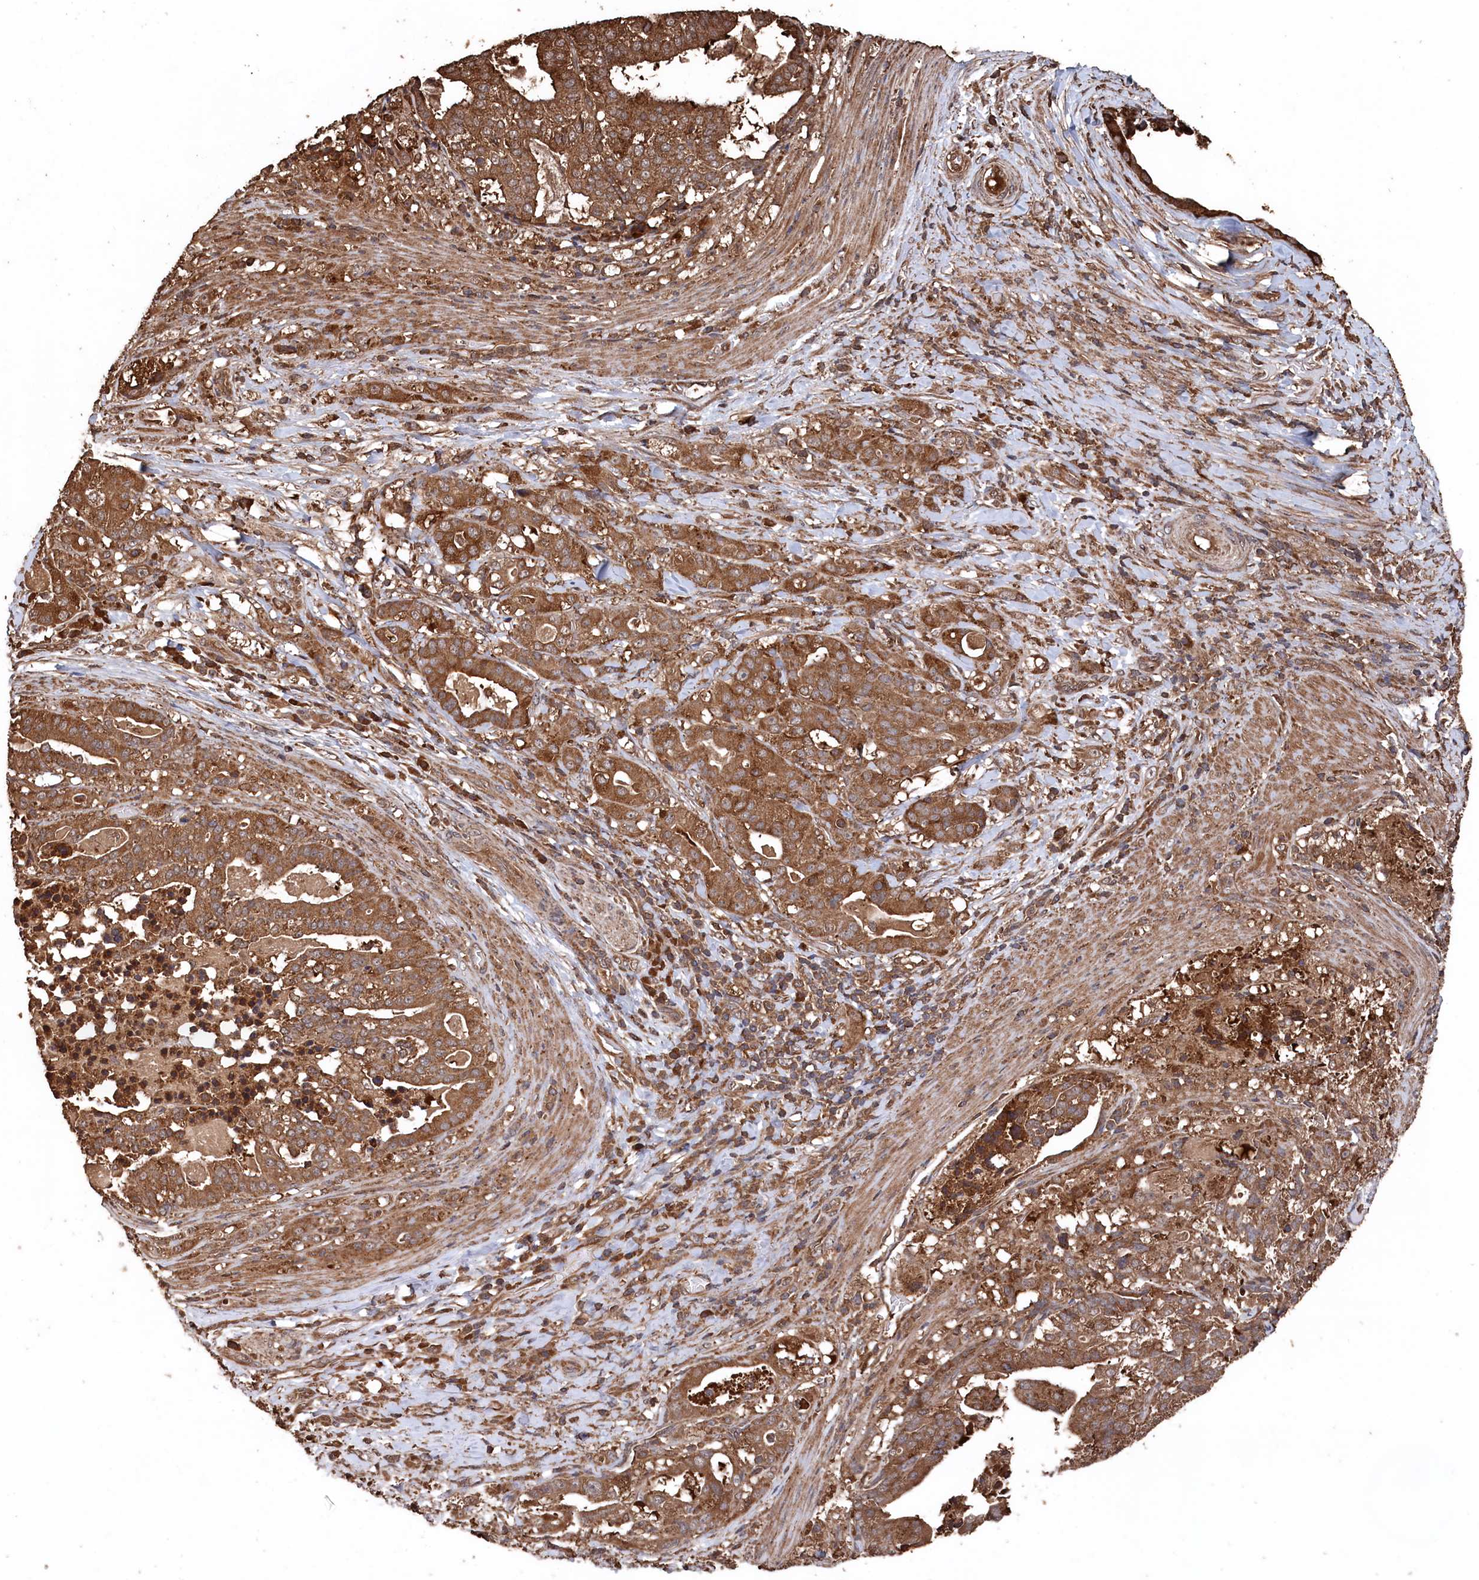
{"staining": {"intensity": "moderate", "quantity": ">75%", "location": "cytoplasmic/membranous"}, "tissue": "stomach cancer", "cell_type": "Tumor cells", "image_type": "cancer", "snomed": [{"axis": "morphology", "description": "Adenocarcinoma, NOS"}, {"axis": "topography", "description": "Stomach"}], "caption": "Approximately >75% of tumor cells in stomach cancer display moderate cytoplasmic/membranous protein staining as visualized by brown immunohistochemical staining.", "gene": "SNX33", "patient": {"sex": "male", "age": 48}}